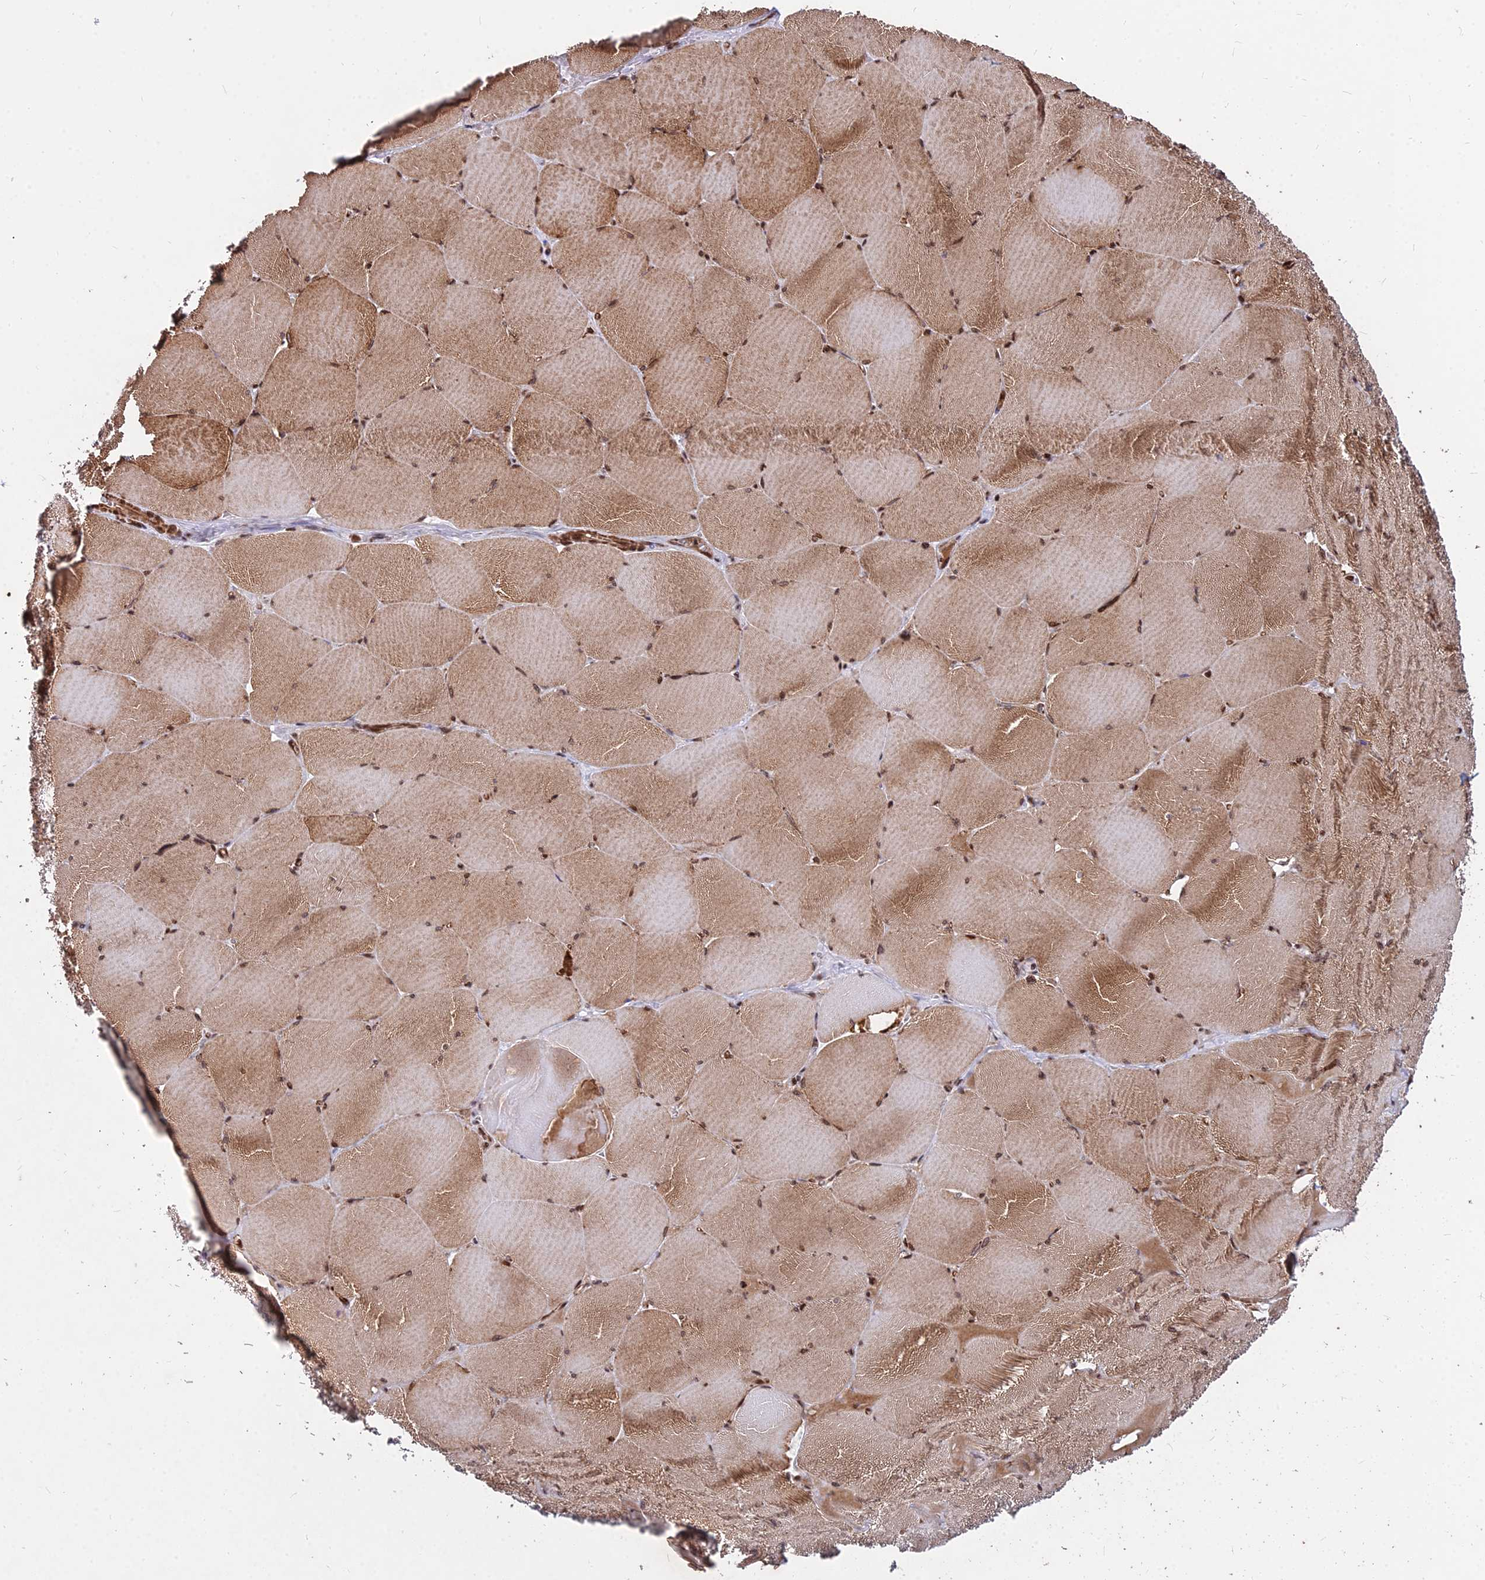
{"staining": {"intensity": "moderate", "quantity": ">75%", "location": "cytoplasmic/membranous"}, "tissue": "skeletal muscle", "cell_type": "Myocytes", "image_type": "normal", "snomed": [{"axis": "morphology", "description": "Normal tissue, NOS"}, {"axis": "topography", "description": "Skeletal muscle"}, {"axis": "topography", "description": "Head-Neck"}], "caption": "Immunohistochemistry (IHC) of unremarkable human skeletal muscle reveals medium levels of moderate cytoplasmic/membranous staining in about >75% of myocytes. The staining was performed using DAB, with brown indicating positive protein expression. Nuclei are stained blue with hematoxylin.", "gene": "NYAP2", "patient": {"sex": "male", "age": 66}}